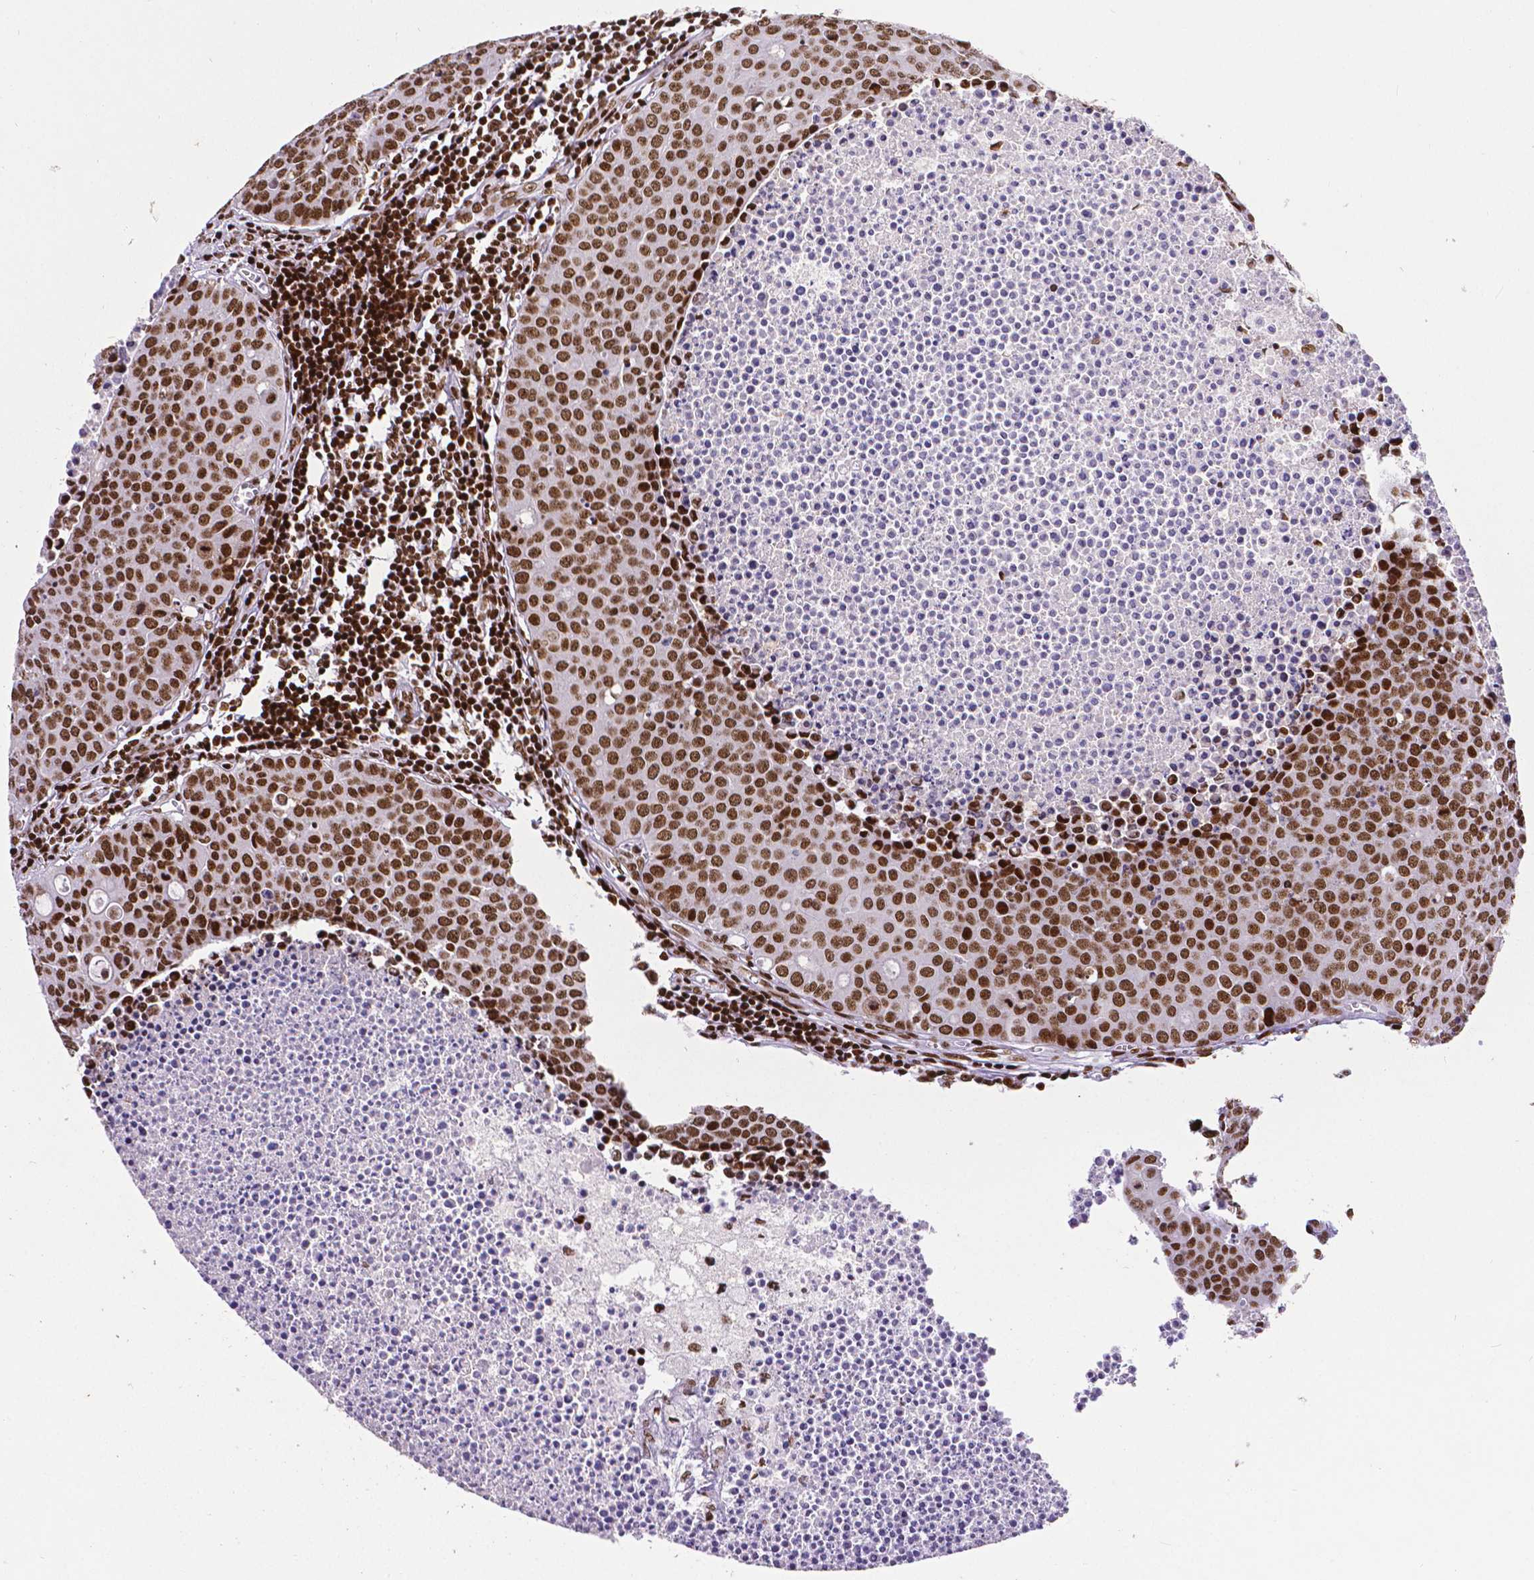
{"staining": {"intensity": "strong", "quantity": ">75%", "location": "nuclear"}, "tissue": "carcinoid", "cell_type": "Tumor cells", "image_type": "cancer", "snomed": [{"axis": "morphology", "description": "Carcinoid, malignant, NOS"}, {"axis": "topography", "description": "Colon"}], "caption": "The histopathology image displays a brown stain indicating the presence of a protein in the nuclear of tumor cells in carcinoid.", "gene": "CTCF", "patient": {"sex": "male", "age": 81}}